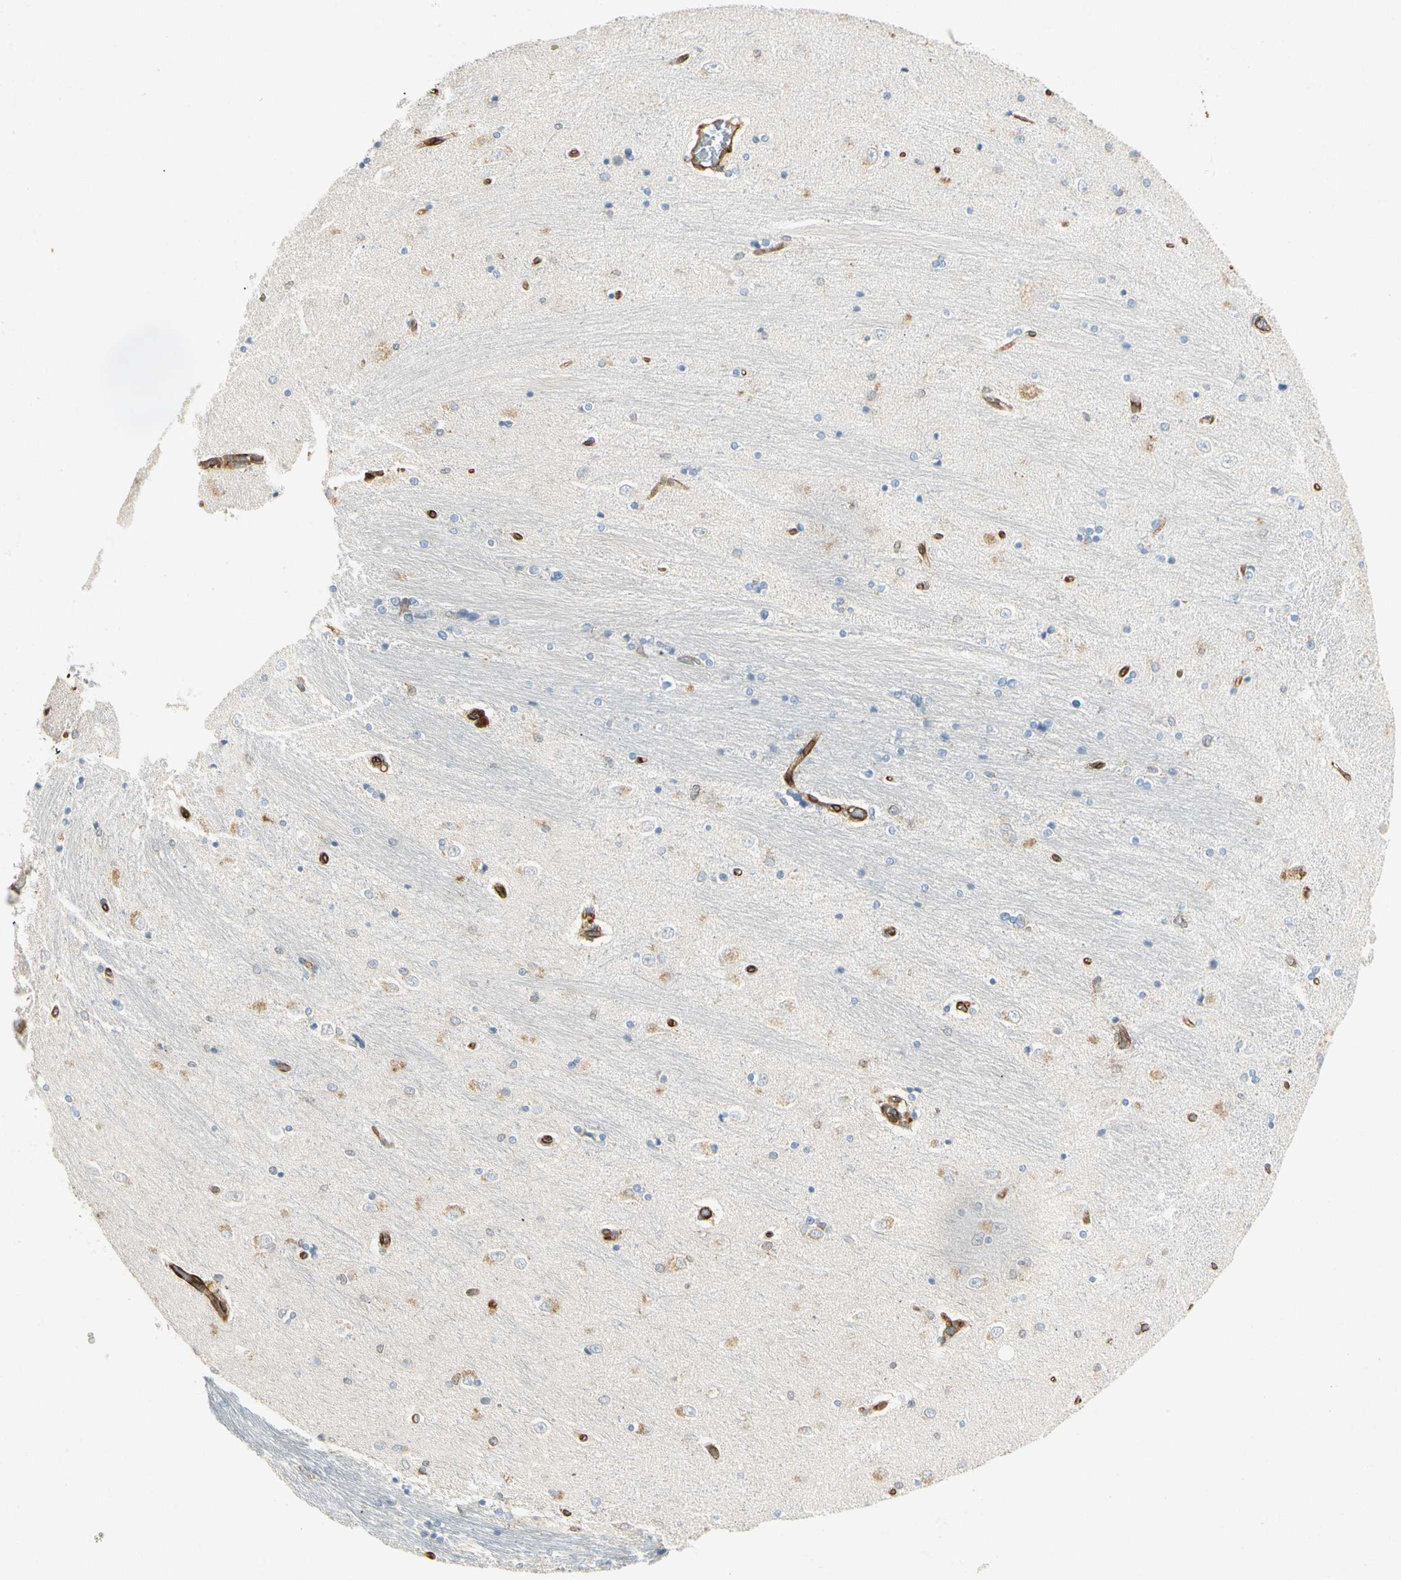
{"staining": {"intensity": "strong", "quantity": "<25%", "location": "cytoplasmic/membranous"}, "tissue": "hippocampus", "cell_type": "Glial cells", "image_type": "normal", "snomed": [{"axis": "morphology", "description": "Normal tissue, NOS"}, {"axis": "topography", "description": "Hippocampus"}], "caption": "Brown immunohistochemical staining in unremarkable hippocampus demonstrates strong cytoplasmic/membranous positivity in about <25% of glial cells.", "gene": "TAPBP", "patient": {"sex": "female", "age": 54}}